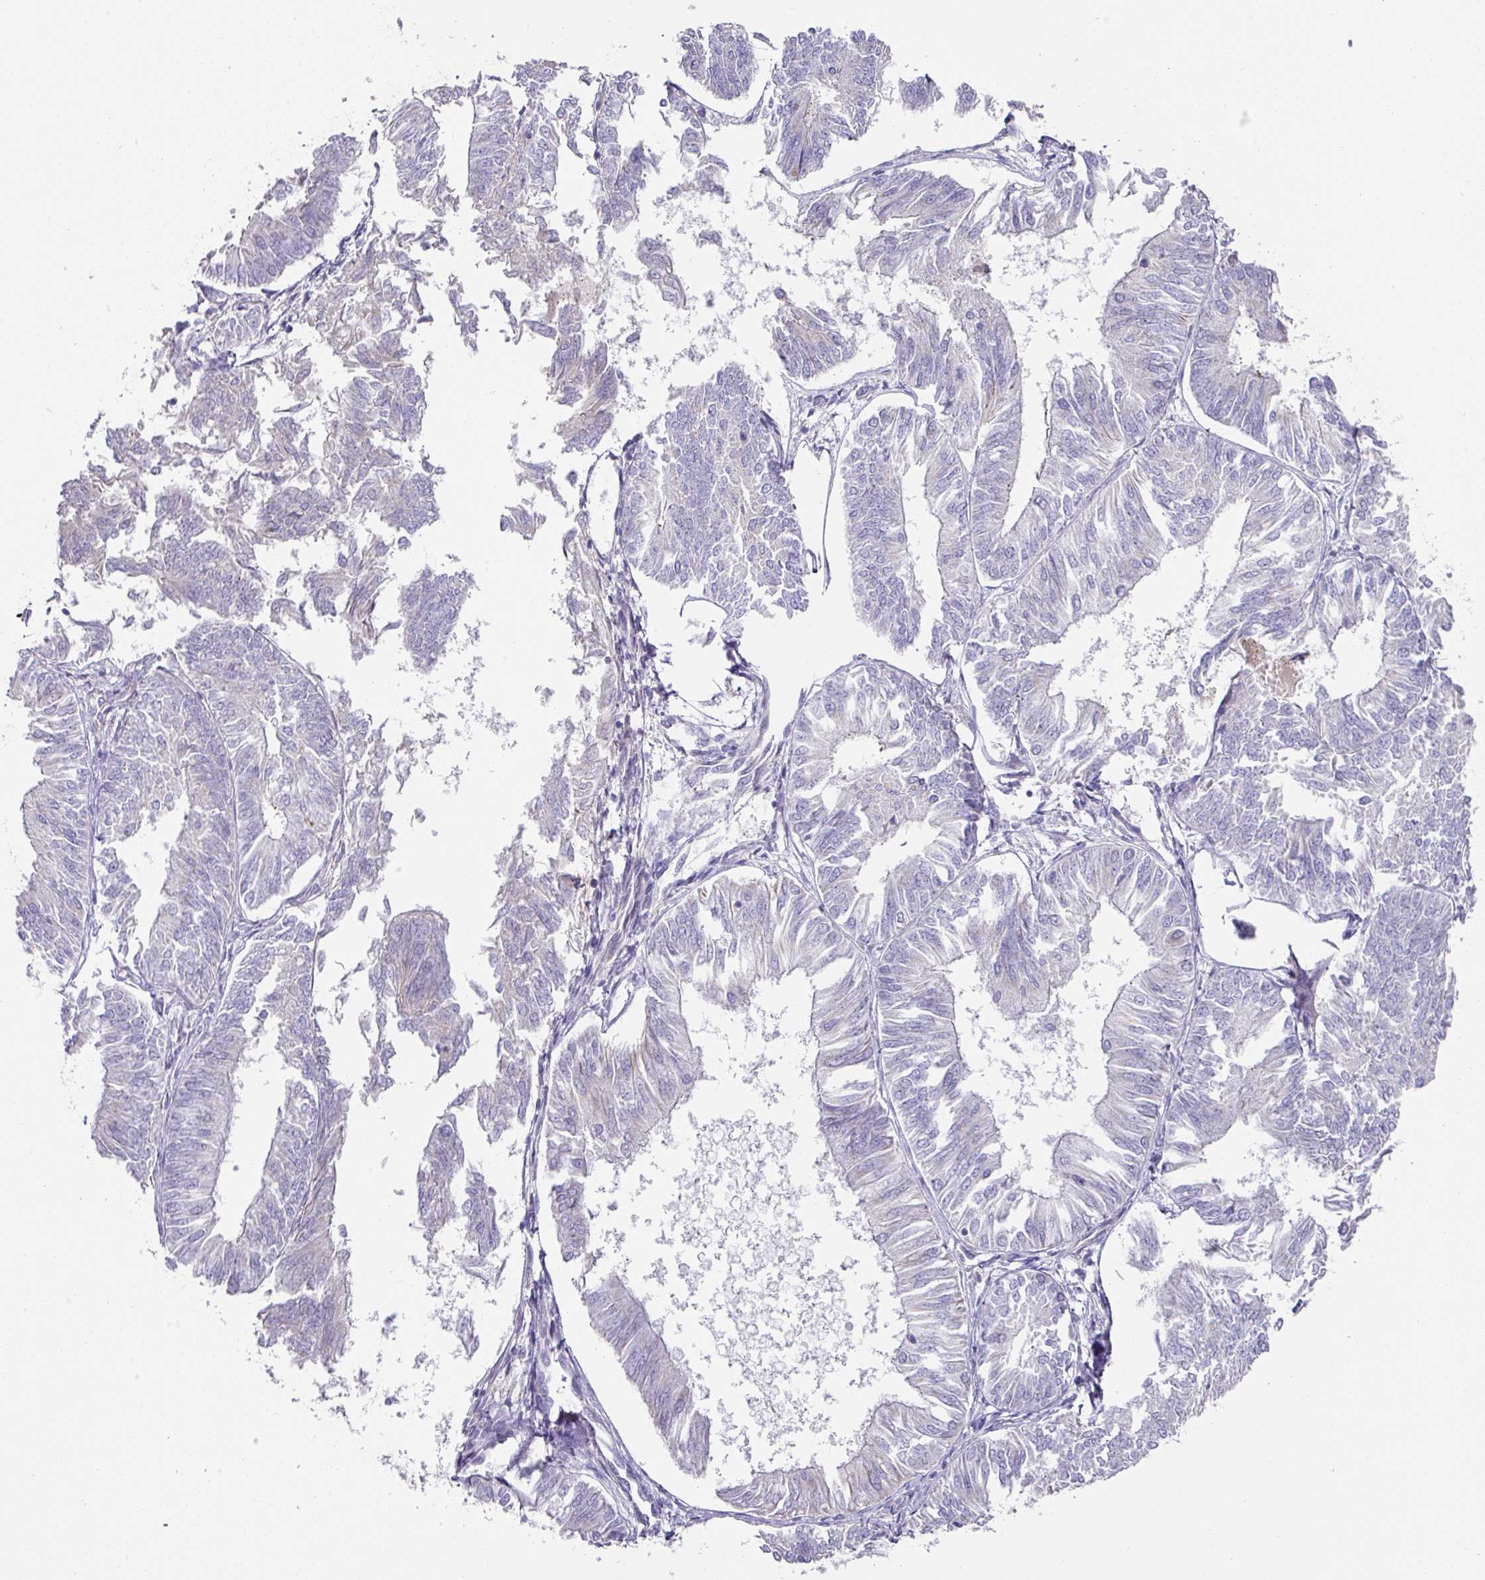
{"staining": {"intensity": "negative", "quantity": "none", "location": "none"}, "tissue": "endometrial cancer", "cell_type": "Tumor cells", "image_type": "cancer", "snomed": [{"axis": "morphology", "description": "Adenocarcinoma, NOS"}, {"axis": "topography", "description": "Endometrium"}], "caption": "This is a histopathology image of immunohistochemistry staining of adenocarcinoma (endometrial), which shows no staining in tumor cells.", "gene": "TARM1", "patient": {"sex": "female", "age": 58}}